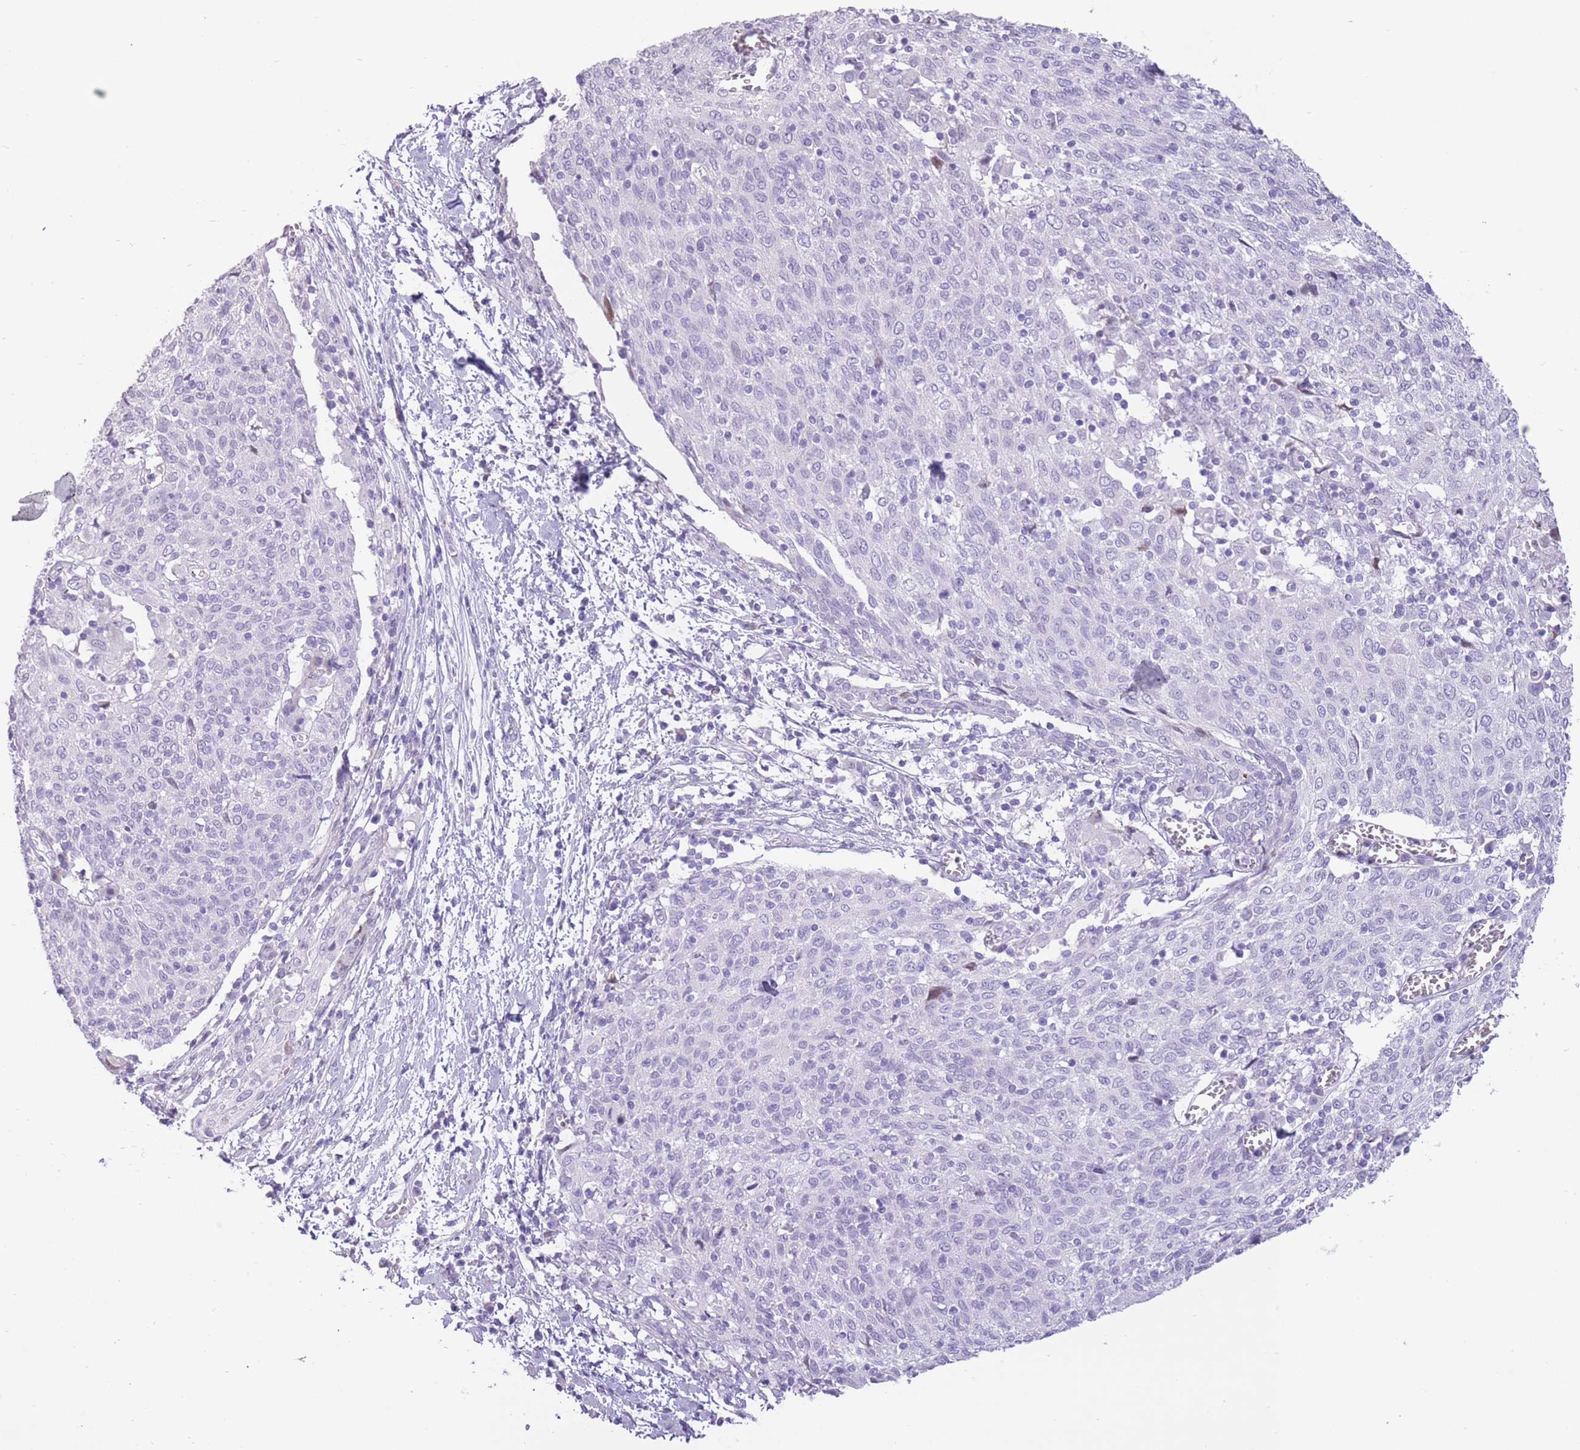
{"staining": {"intensity": "negative", "quantity": "none", "location": "none"}, "tissue": "cervical cancer", "cell_type": "Tumor cells", "image_type": "cancer", "snomed": [{"axis": "morphology", "description": "Squamous cell carcinoma, NOS"}, {"axis": "topography", "description": "Cervix"}], "caption": "High power microscopy photomicrograph of an immunohistochemistry (IHC) micrograph of squamous cell carcinoma (cervical), revealing no significant staining in tumor cells. (Brightfield microscopy of DAB immunohistochemistry (IHC) at high magnification).", "gene": "WDR70", "patient": {"sex": "female", "age": 52}}